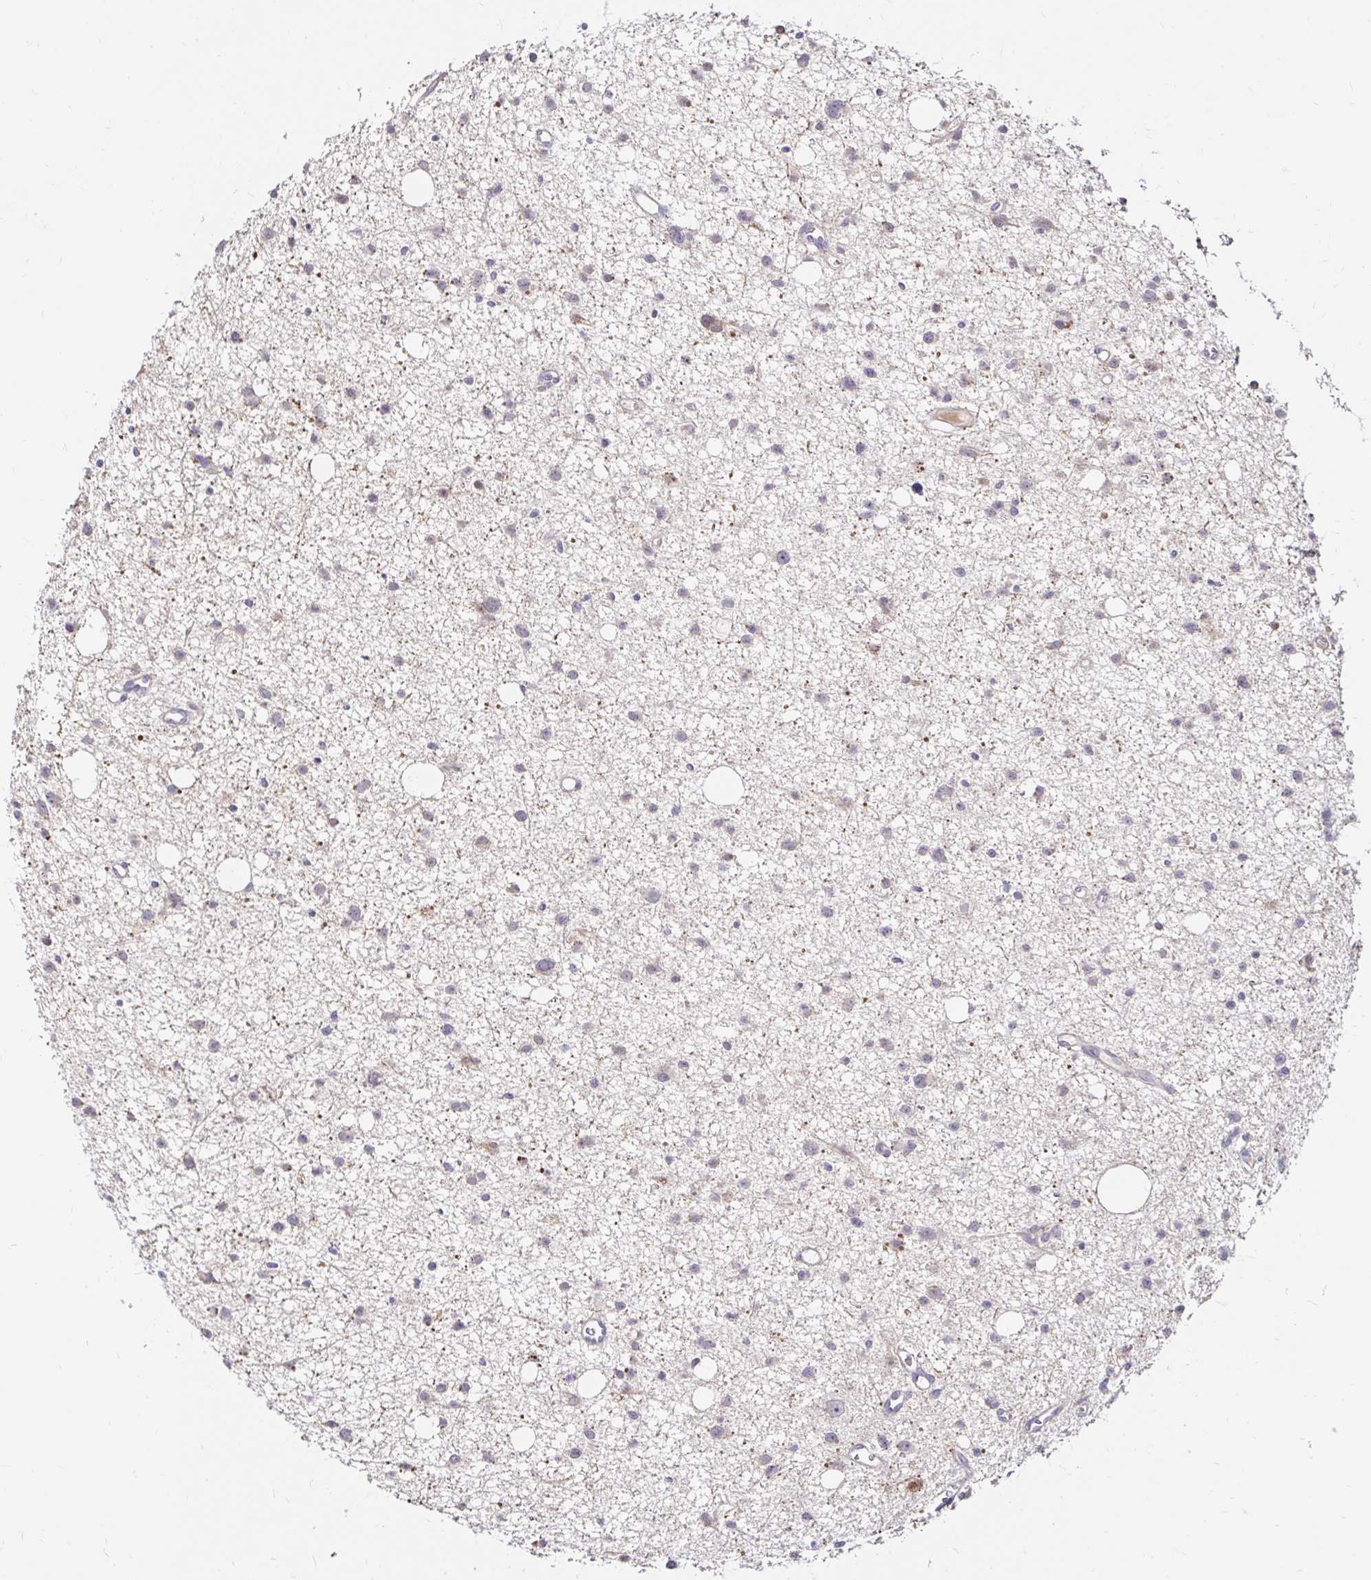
{"staining": {"intensity": "negative", "quantity": "none", "location": "none"}, "tissue": "glioma", "cell_type": "Tumor cells", "image_type": "cancer", "snomed": [{"axis": "morphology", "description": "Glioma, malignant, High grade"}, {"axis": "topography", "description": "Brain"}], "caption": "This photomicrograph is of glioma stained with immunohistochemistry (IHC) to label a protein in brown with the nuclei are counter-stained blue. There is no expression in tumor cells.", "gene": "GUCY1A1", "patient": {"sex": "male", "age": 23}}